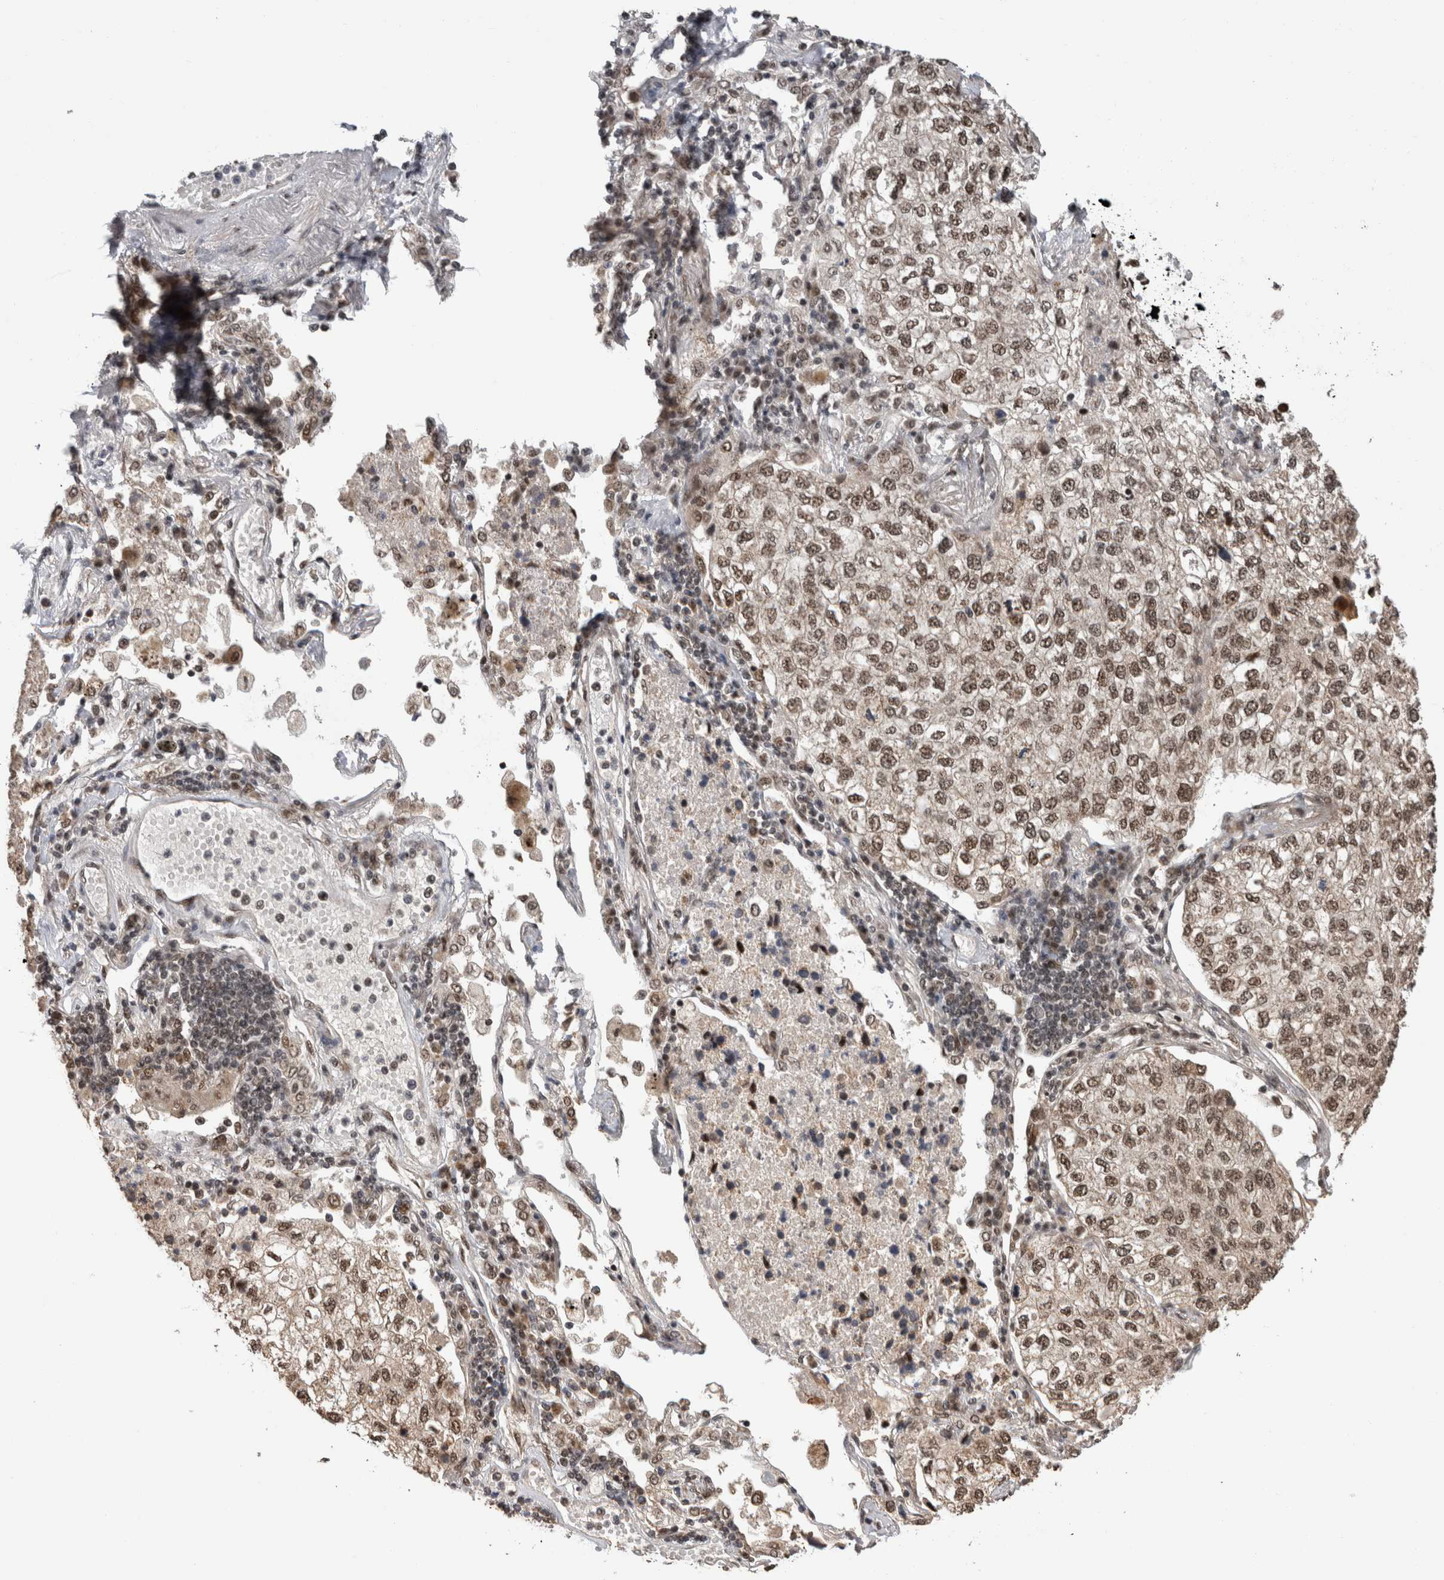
{"staining": {"intensity": "weak", "quantity": ">75%", "location": "nuclear"}, "tissue": "lung cancer", "cell_type": "Tumor cells", "image_type": "cancer", "snomed": [{"axis": "morphology", "description": "Adenocarcinoma, NOS"}, {"axis": "topography", "description": "Lung"}], "caption": "The image demonstrates immunohistochemical staining of lung cancer. There is weak nuclear staining is identified in approximately >75% of tumor cells.", "gene": "CPSF2", "patient": {"sex": "male", "age": 63}}